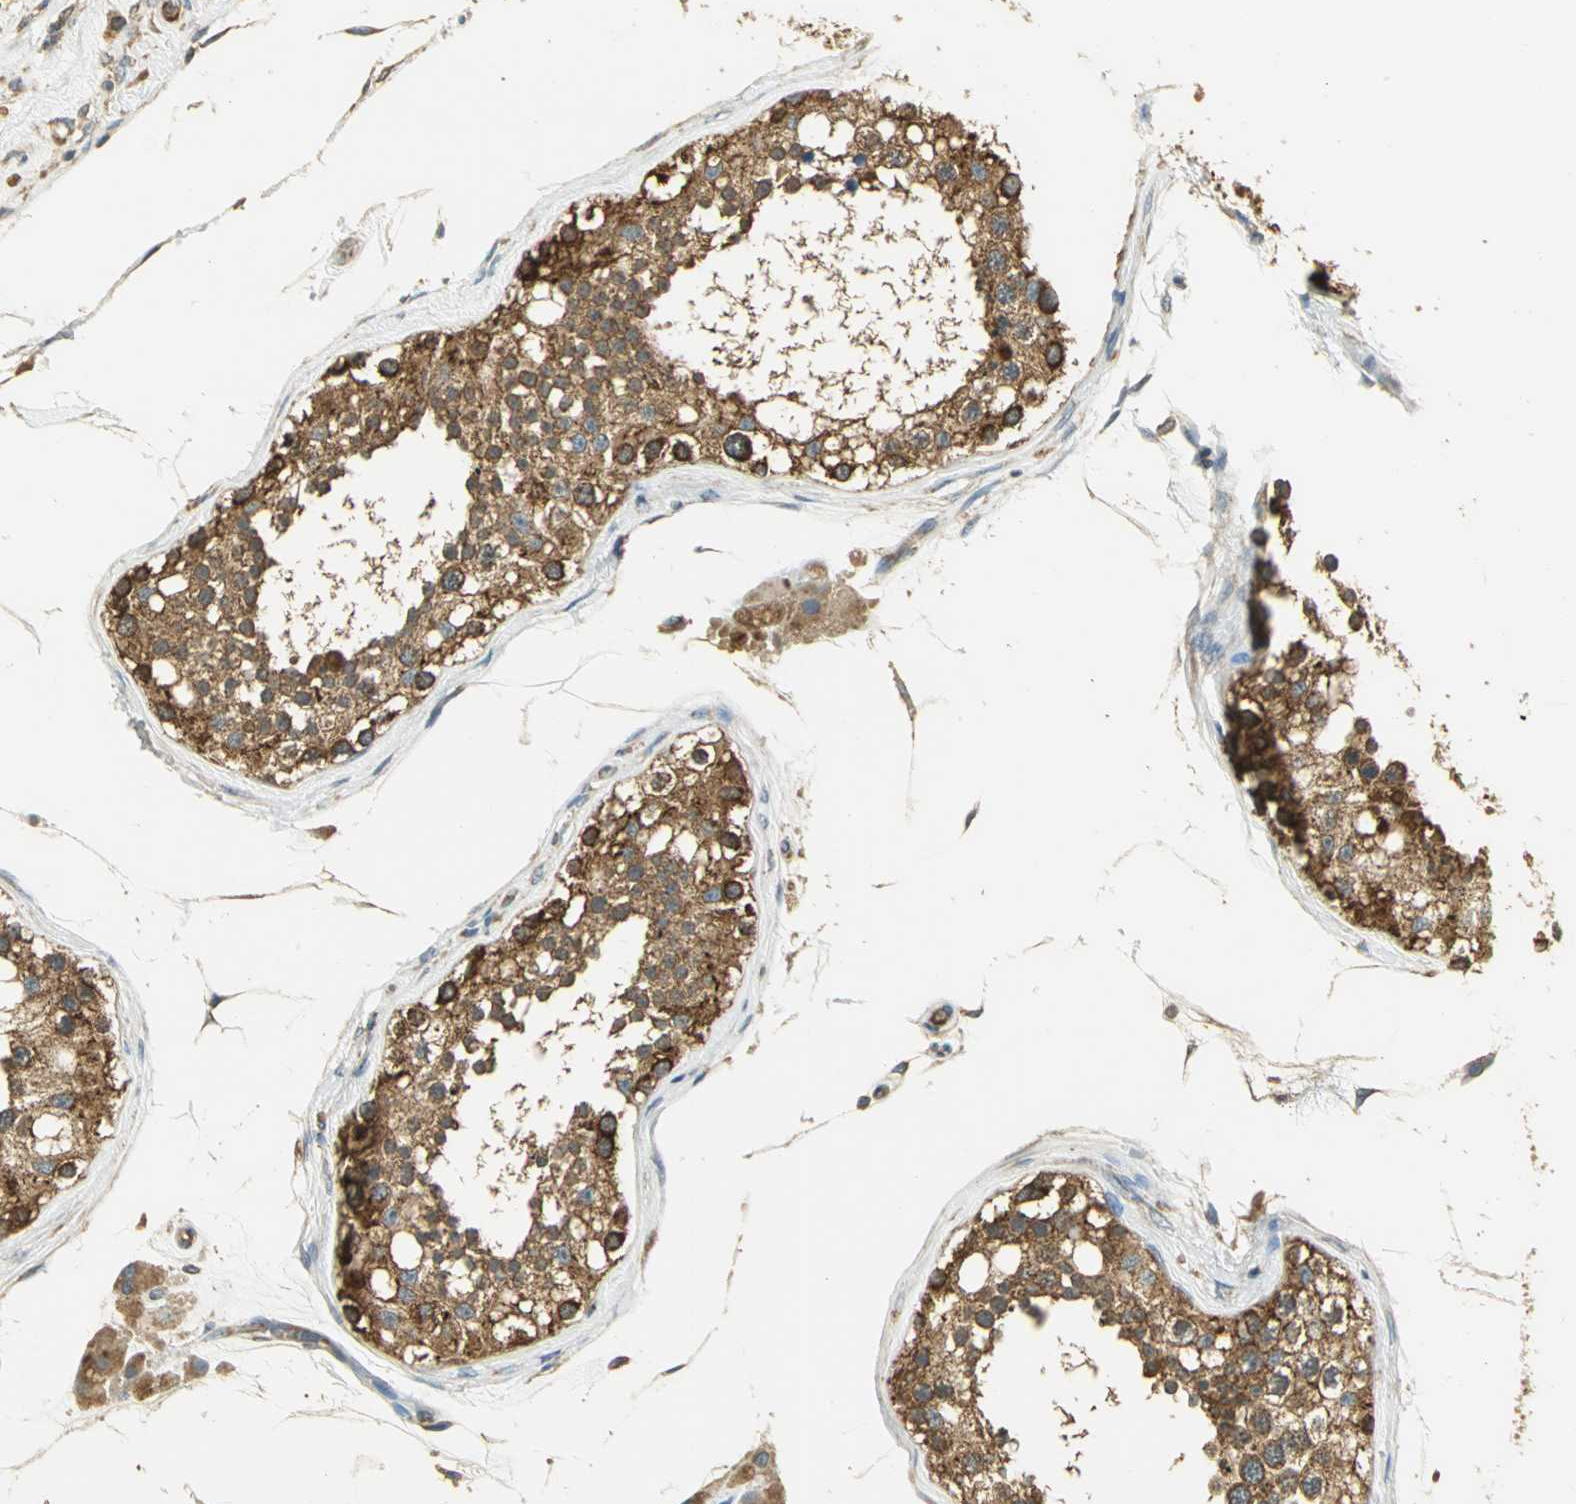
{"staining": {"intensity": "strong", "quantity": ">75%", "location": "cytoplasmic/membranous"}, "tissue": "testis", "cell_type": "Cells in seminiferous ducts", "image_type": "normal", "snomed": [{"axis": "morphology", "description": "Normal tissue, NOS"}, {"axis": "topography", "description": "Testis"}], "caption": "Human testis stained with a brown dye shows strong cytoplasmic/membranous positive staining in about >75% of cells in seminiferous ducts.", "gene": "RARS1", "patient": {"sex": "male", "age": 68}}